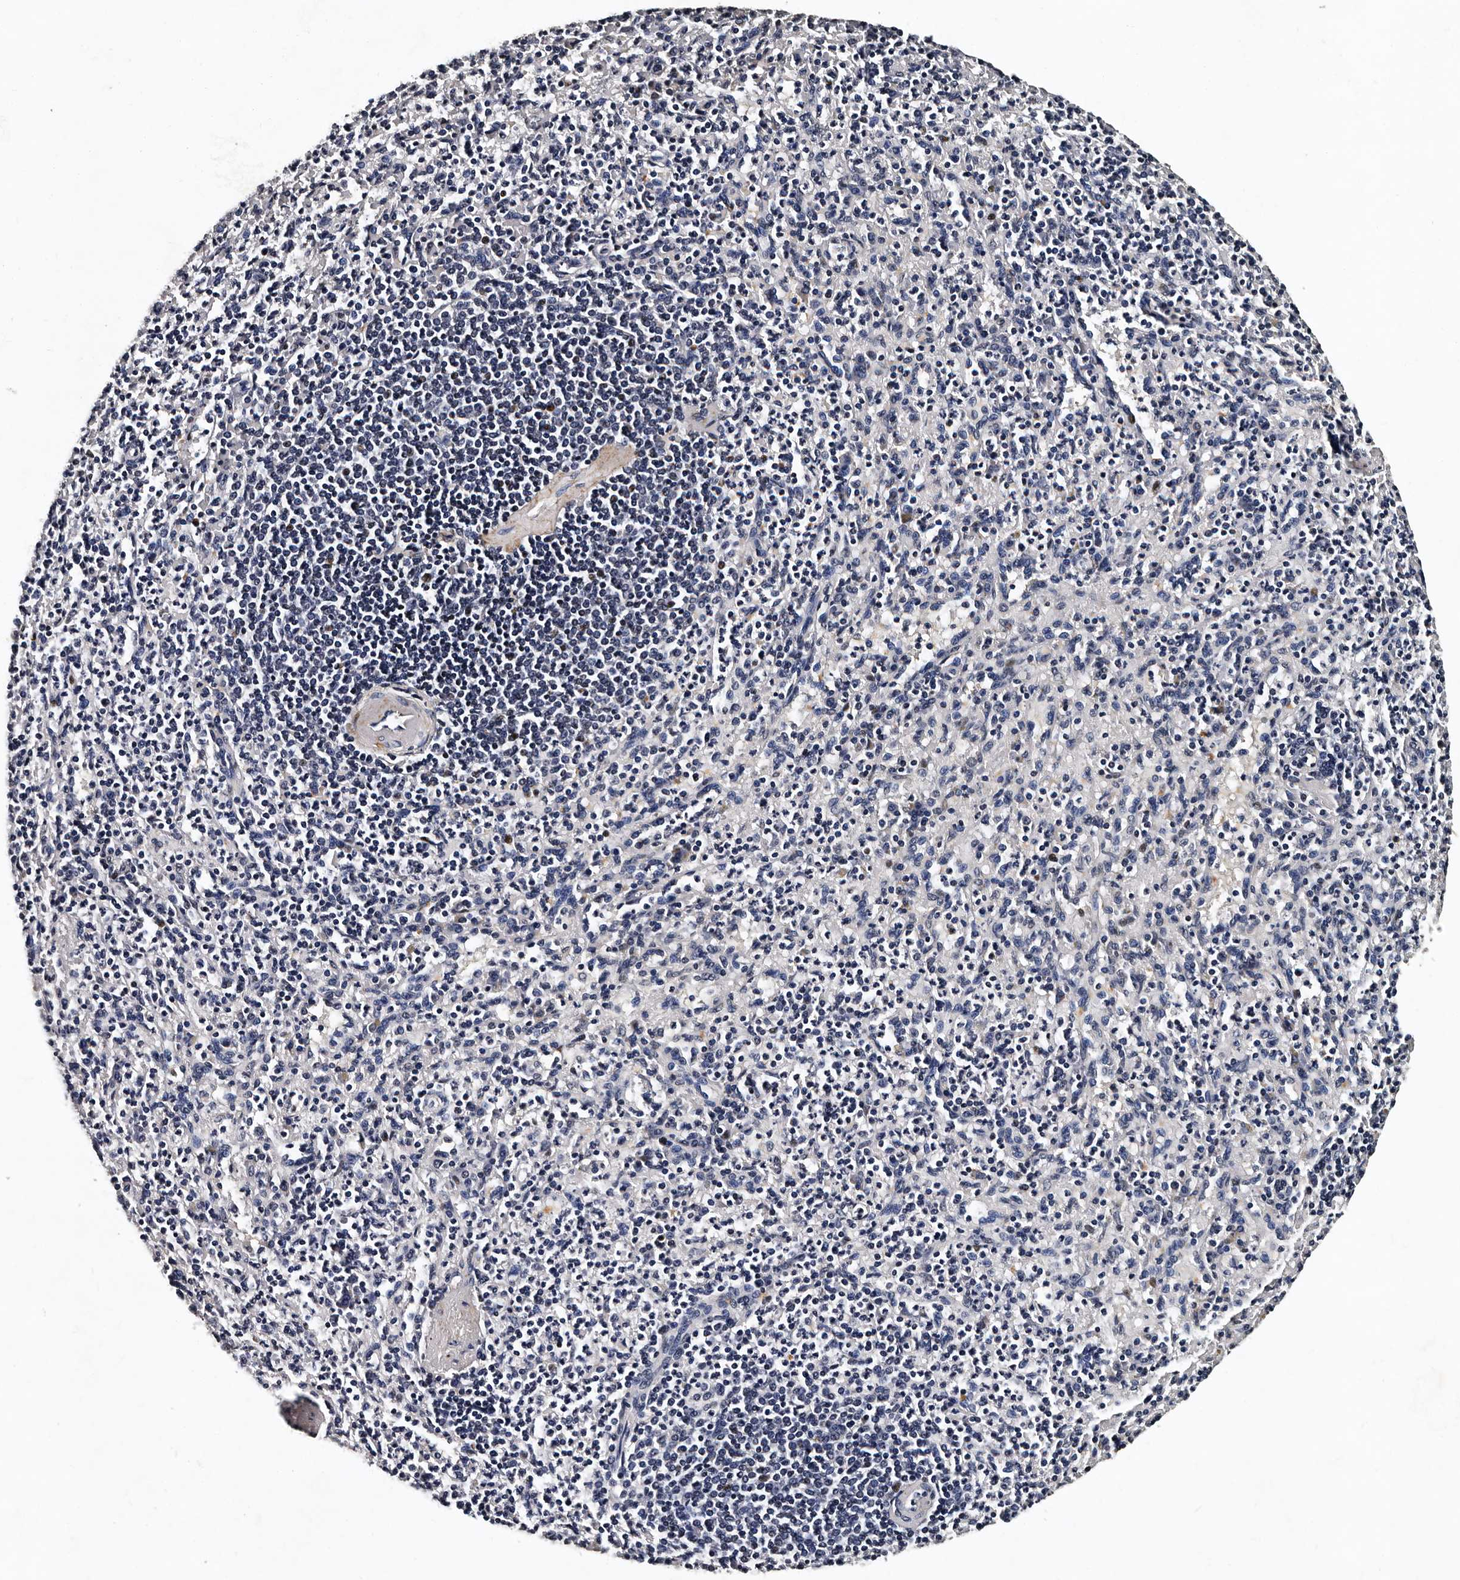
{"staining": {"intensity": "moderate", "quantity": "25%-75%", "location": "cytoplasmic/membranous,nuclear"}, "tissue": "spleen", "cell_type": "Cells in red pulp", "image_type": "normal", "snomed": [{"axis": "morphology", "description": "Normal tissue, NOS"}, {"axis": "topography", "description": "Spleen"}], "caption": "The histopathology image displays staining of unremarkable spleen, revealing moderate cytoplasmic/membranous,nuclear protein staining (brown color) within cells in red pulp.", "gene": "CPNE3", "patient": {"sex": "female", "age": 74}}